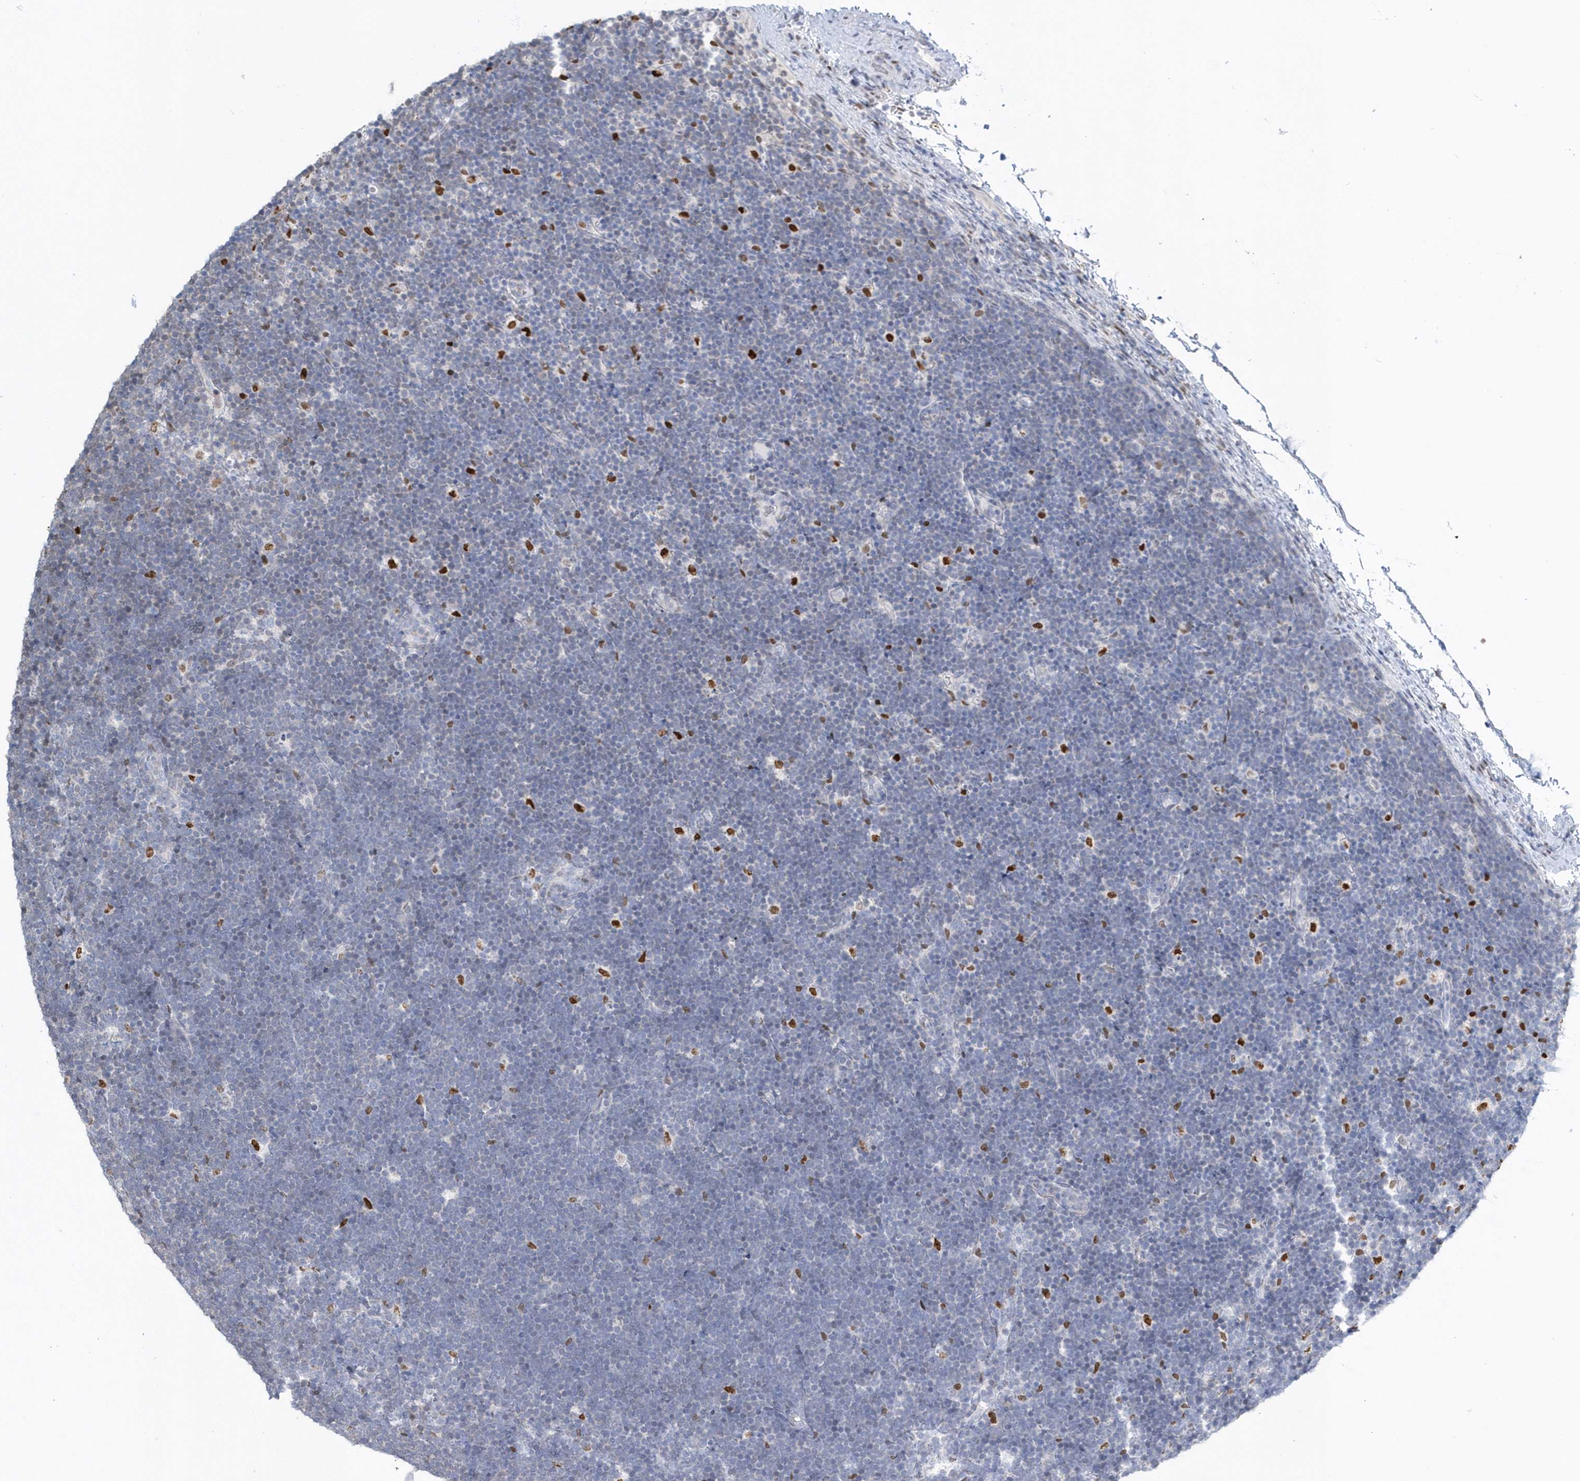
{"staining": {"intensity": "negative", "quantity": "none", "location": "none"}, "tissue": "lymphoma", "cell_type": "Tumor cells", "image_type": "cancer", "snomed": [{"axis": "morphology", "description": "Malignant lymphoma, non-Hodgkin's type, High grade"}, {"axis": "topography", "description": "Lymph node"}], "caption": "The histopathology image exhibits no staining of tumor cells in malignant lymphoma, non-Hodgkin's type (high-grade).", "gene": "MACROH2A2", "patient": {"sex": "male", "age": 13}}